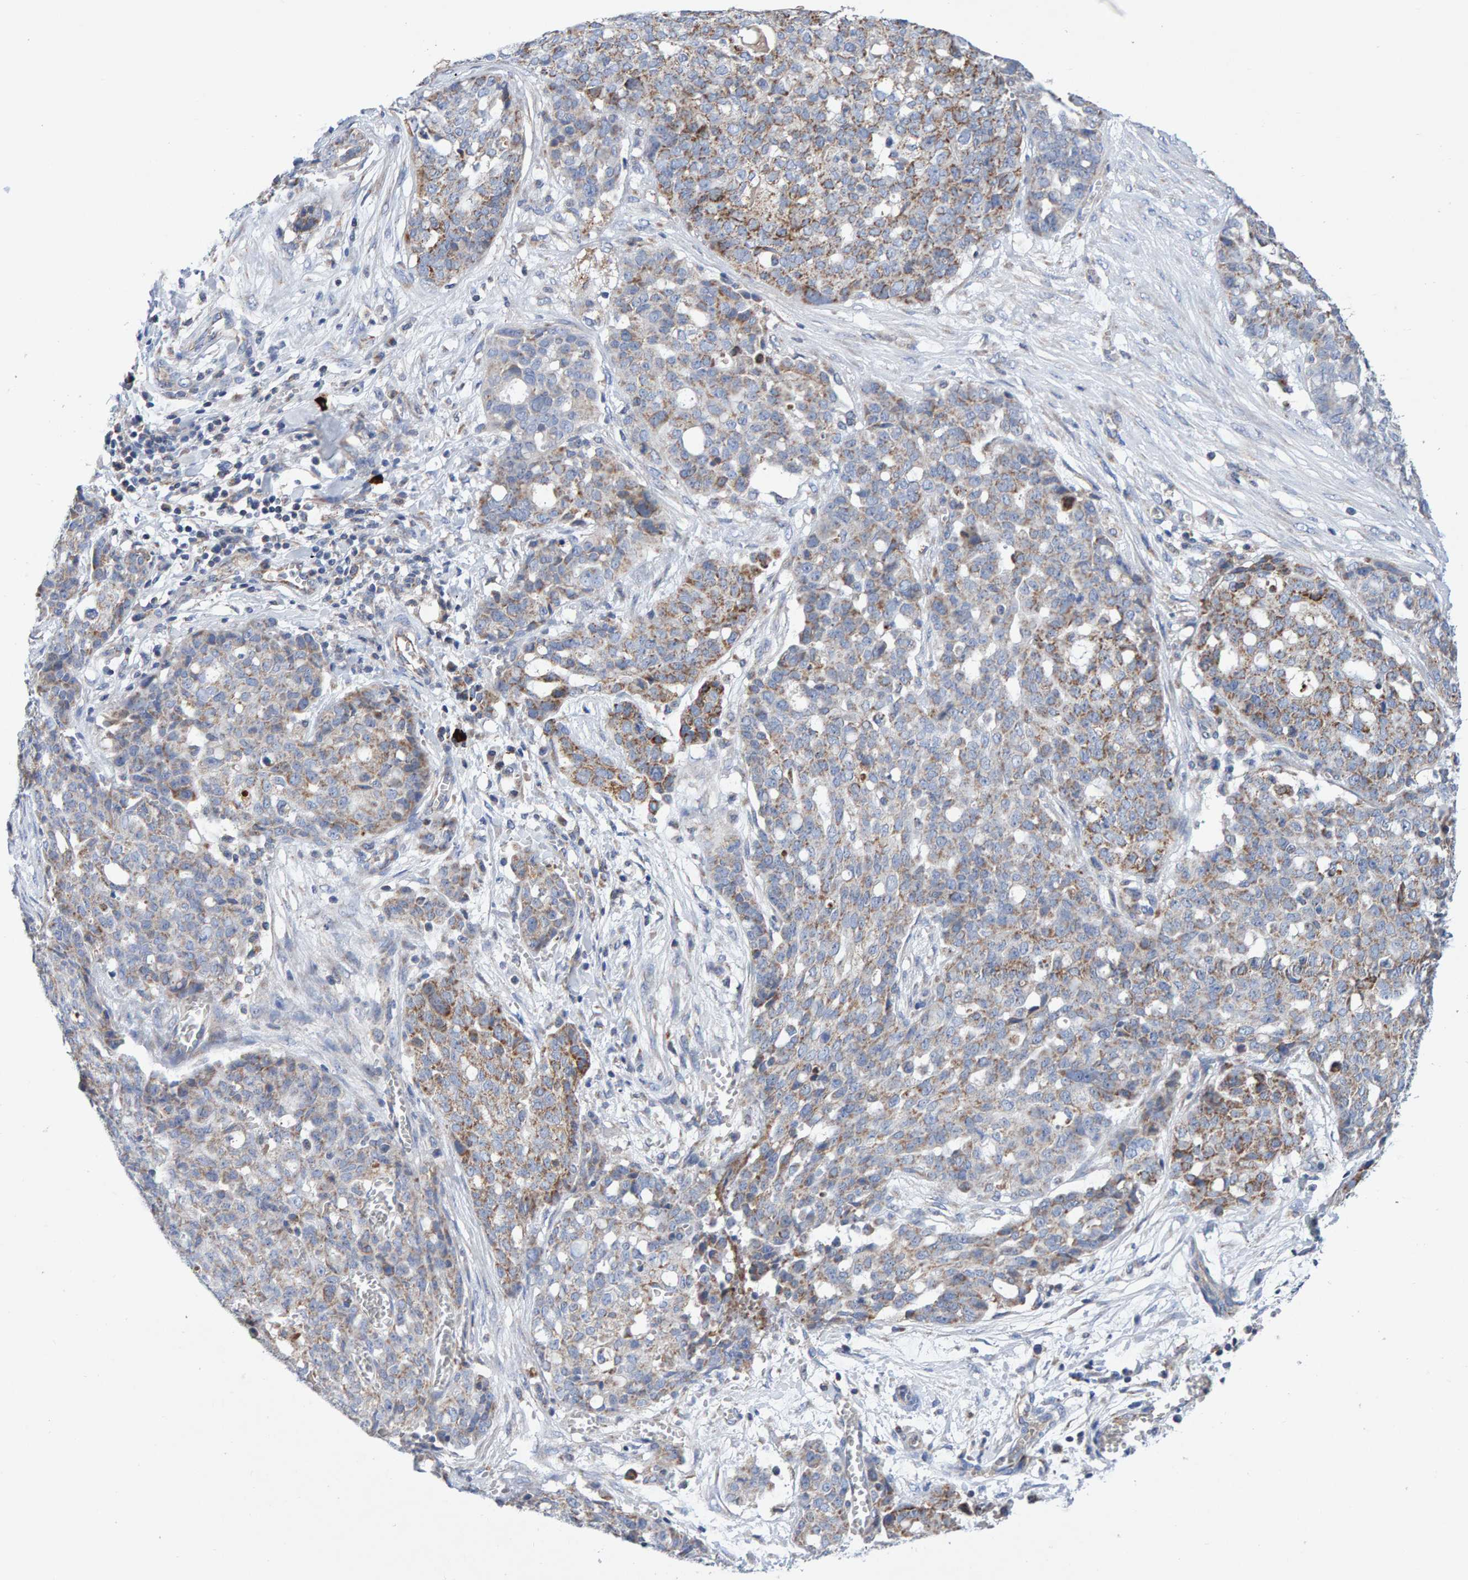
{"staining": {"intensity": "weak", "quantity": "25%-75%", "location": "cytoplasmic/membranous"}, "tissue": "ovarian cancer", "cell_type": "Tumor cells", "image_type": "cancer", "snomed": [{"axis": "morphology", "description": "Cystadenocarcinoma, serous, NOS"}, {"axis": "topography", "description": "Soft tissue"}, {"axis": "topography", "description": "Ovary"}], "caption": "Tumor cells reveal low levels of weak cytoplasmic/membranous expression in about 25%-75% of cells in human ovarian serous cystadenocarcinoma.", "gene": "EFR3A", "patient": {"sex": "female", "age": 57}}